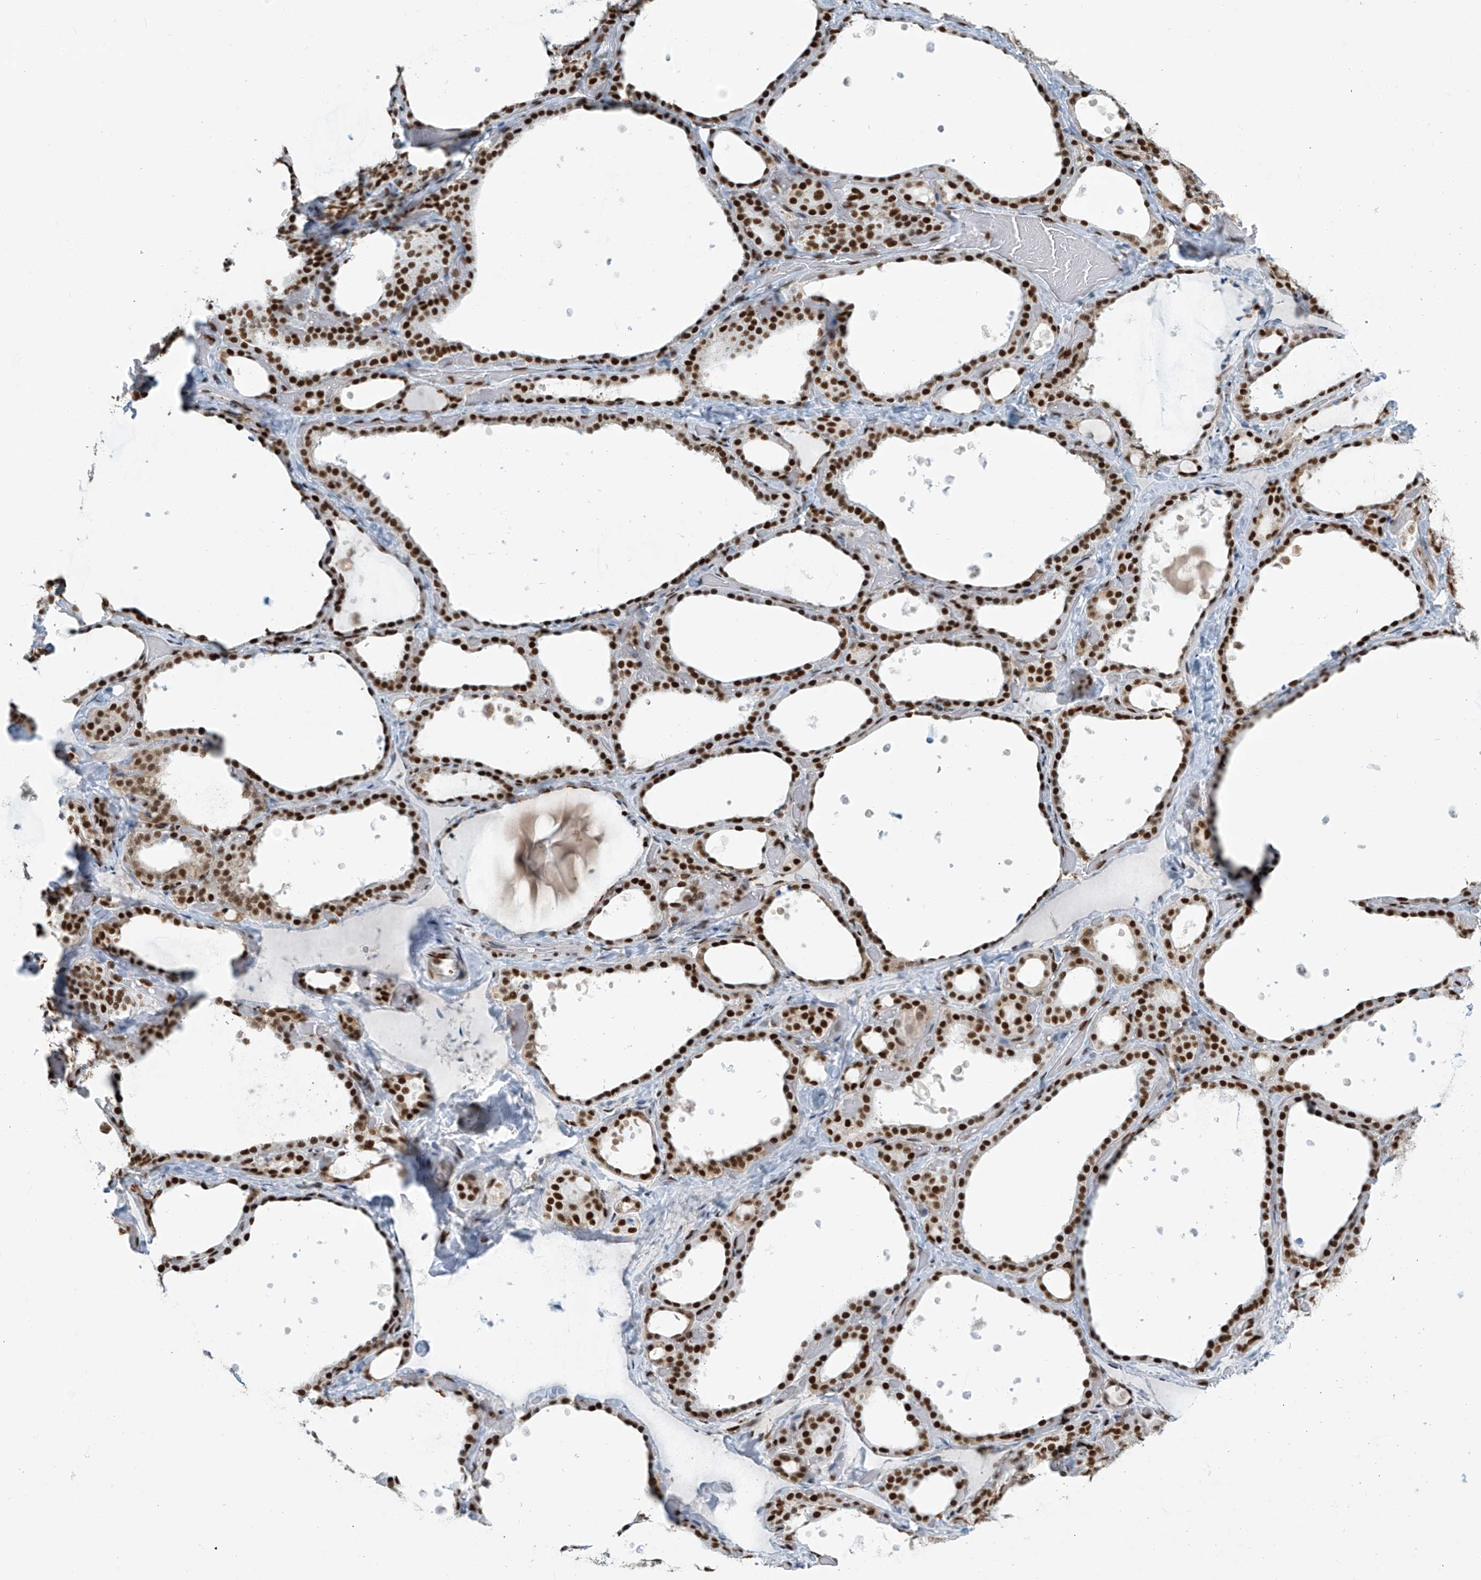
{"staining": {"intensity": "strong", "quantity": ">75%", "location": "nuclear"}, "tissue": "thyroid gland", "cell_type": "Glandular cells", "image_type": "normal", "snomed": [{"axis": "morphology", "description": "Normal tissue, NOS"}, {"axis": "topography", "description": "Thyroid gland"}], "caption": "About >75% of glandular cells in benign human thyroid gland display strong nuclear protein expression as visualized by brown immunohistochemical staining.", "gene": "ENSG00000257390", "patient": {"sex": "female", "age": 44}}